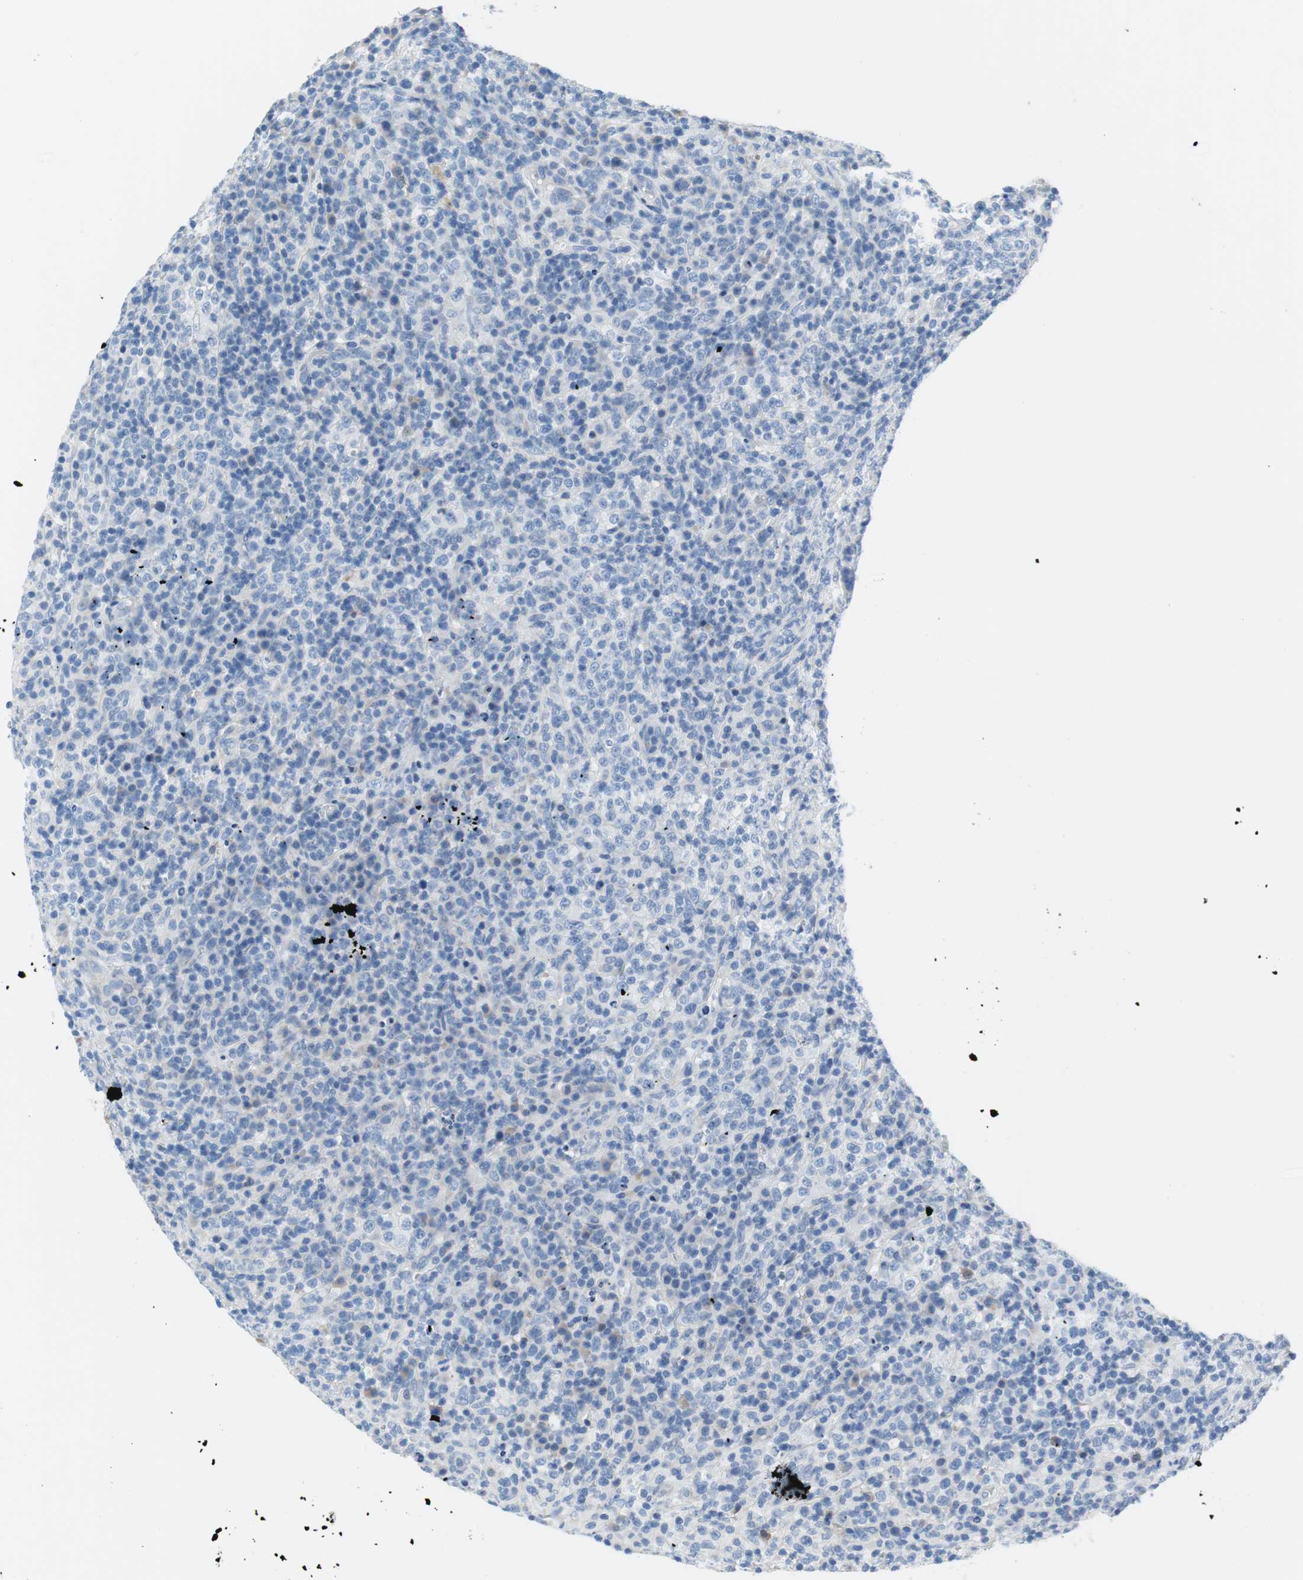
{"staining": {"intensity": "negative", "quantity": "none", "location": "none"}, "tissue": "lymphoma", "cell_type": "Tumor cells", "image_type": "cancer", "snomed": [{"axis": "morphology", "description": "Malignant lymphoma, non-Hodgkin's type, High grade"}, {"axis": "topography", "description": "Lymph node"}], "caption": "This is an immunohistochemistry image of lymphoma. There is no staining in tumor cells.", "gene": "MYH1", "patient": {"sex": "female", "age": 76}}